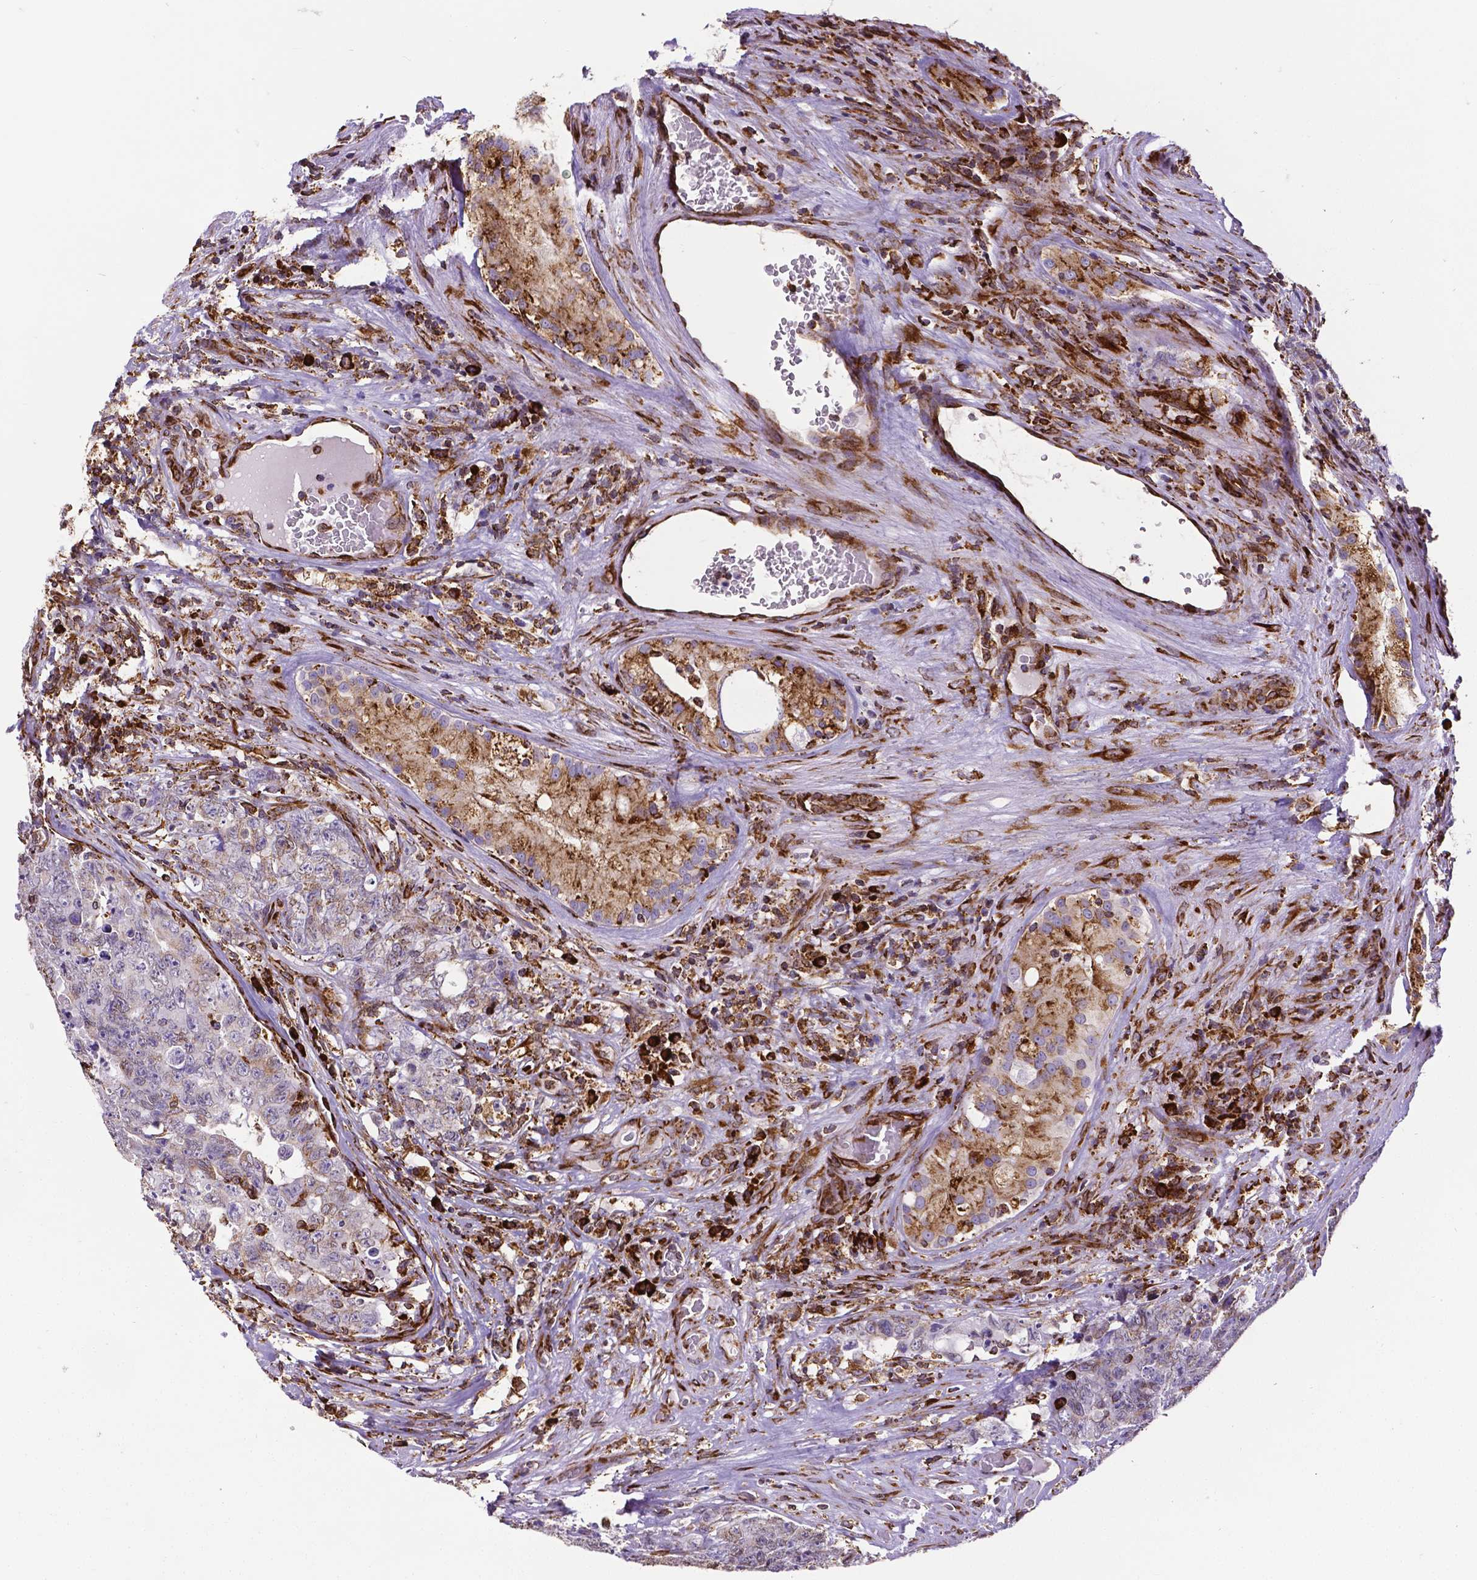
{"staining": {"intensity": "weak", "quantity": "<25%", "location": "cytoplasmic/membranous"}, "tissue": "testis cancer", "cell_type": "Tumor cells", "image_type": "cancer", "snomed": [{"axis": "morphology", "description": "Carcinoma, Embryonal, NOS"}, {"axis": "topography", "description": "Testis"}], "caption": "Image shows no protein positivity in tumor cells of testis embryonal carcinoma tissue.", "gene": "MTDH", "patient": {"sex": "male", "age": 24}}